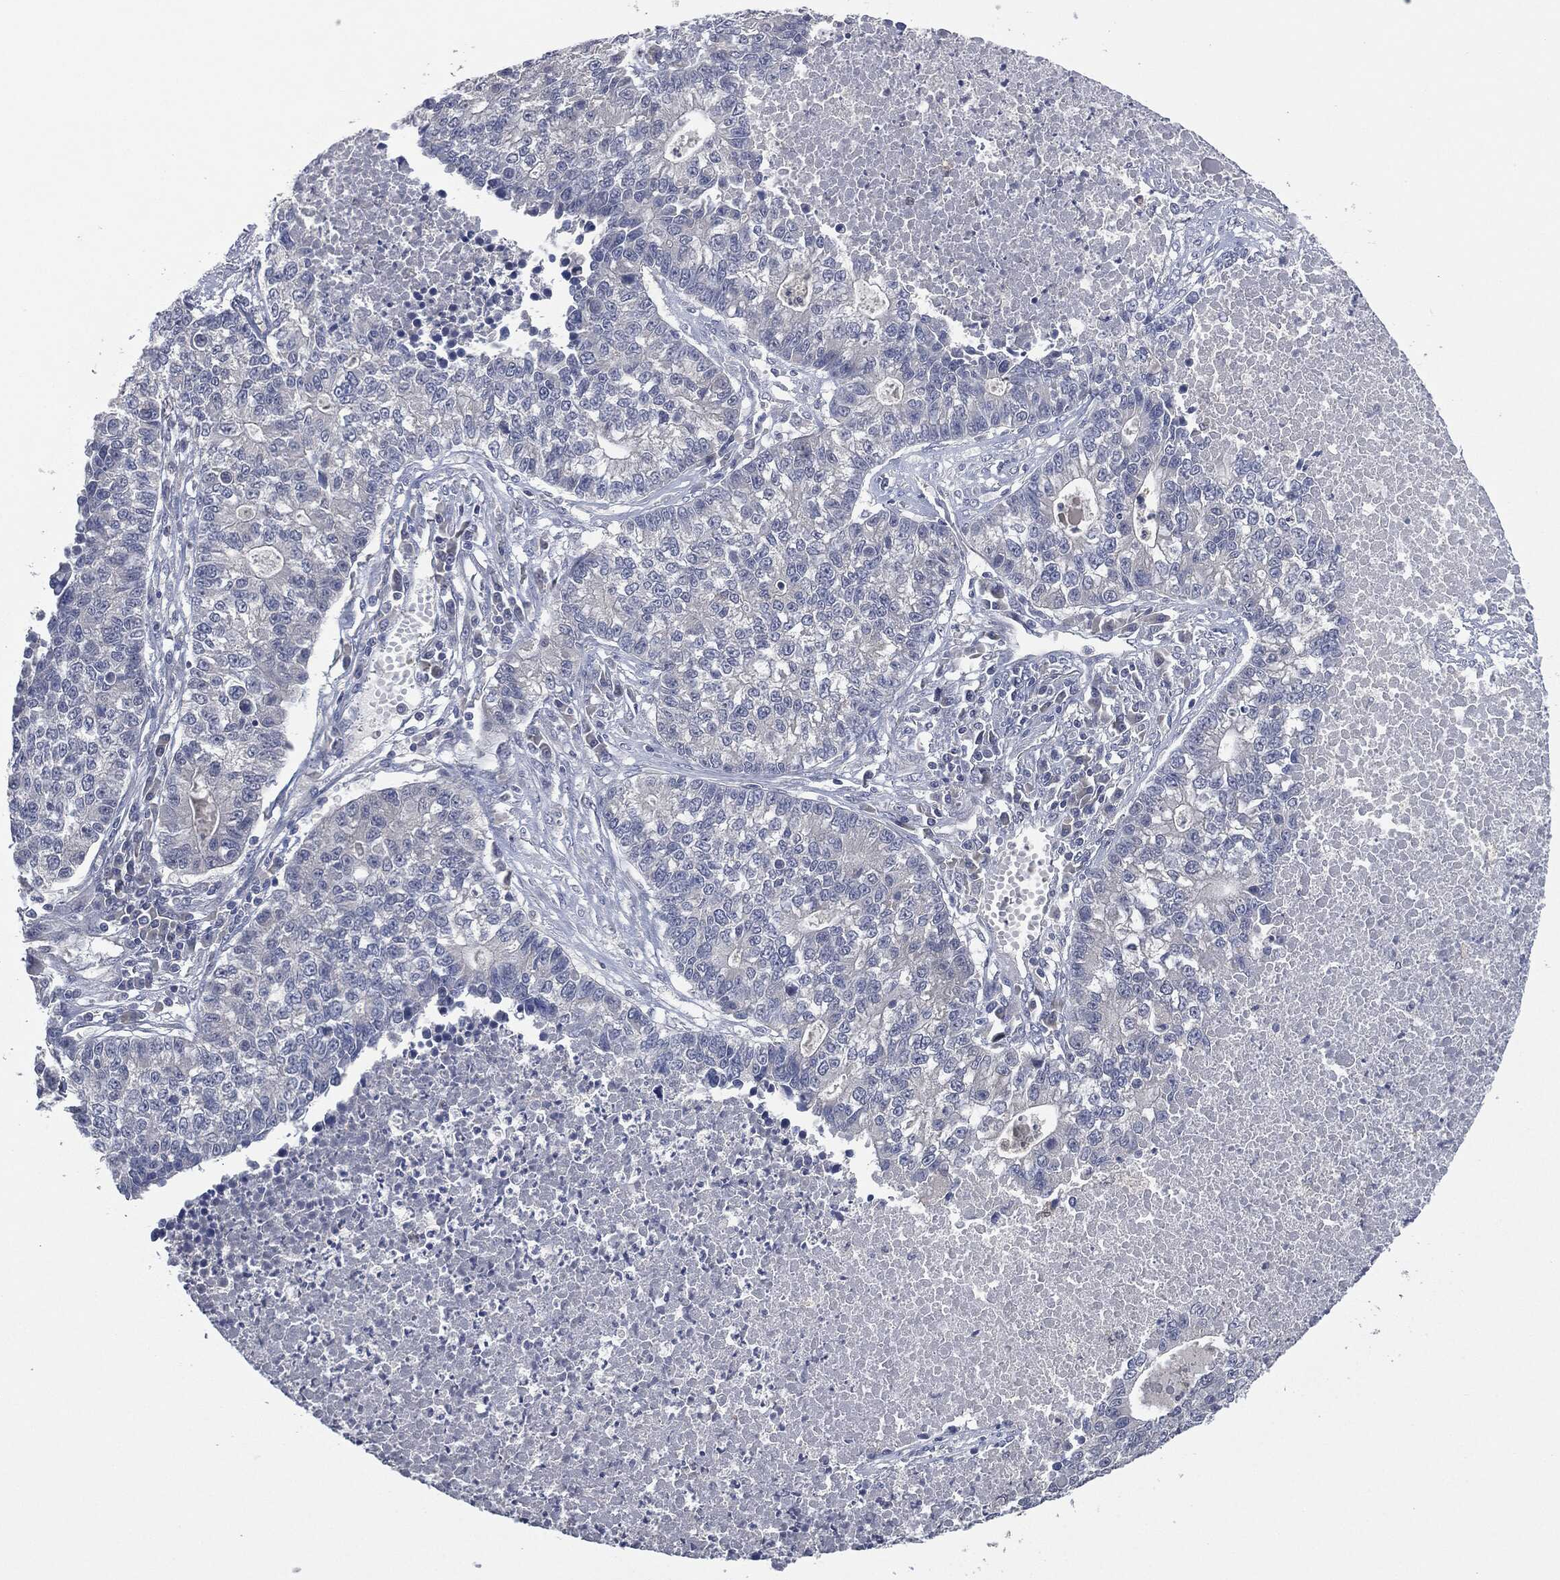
{"staining": {"intensity": "negative", "quantity": "none", "location": "none"}, "tissue": "lung cancer", "cell_type": "Tumor cells", "image_type": "cancer", "snomed": [{"axis": "morphology", "description": "Adenocarcinoma, NOS"}, {"axis": "topography", "description": "Lung"}], "caption": "A micrograph of lung adenocarcinoma stained for a protein displays no brown staining in tumor cells.", "gene": "IL1RN", "patient": {"sex": "male", "age": 57}}